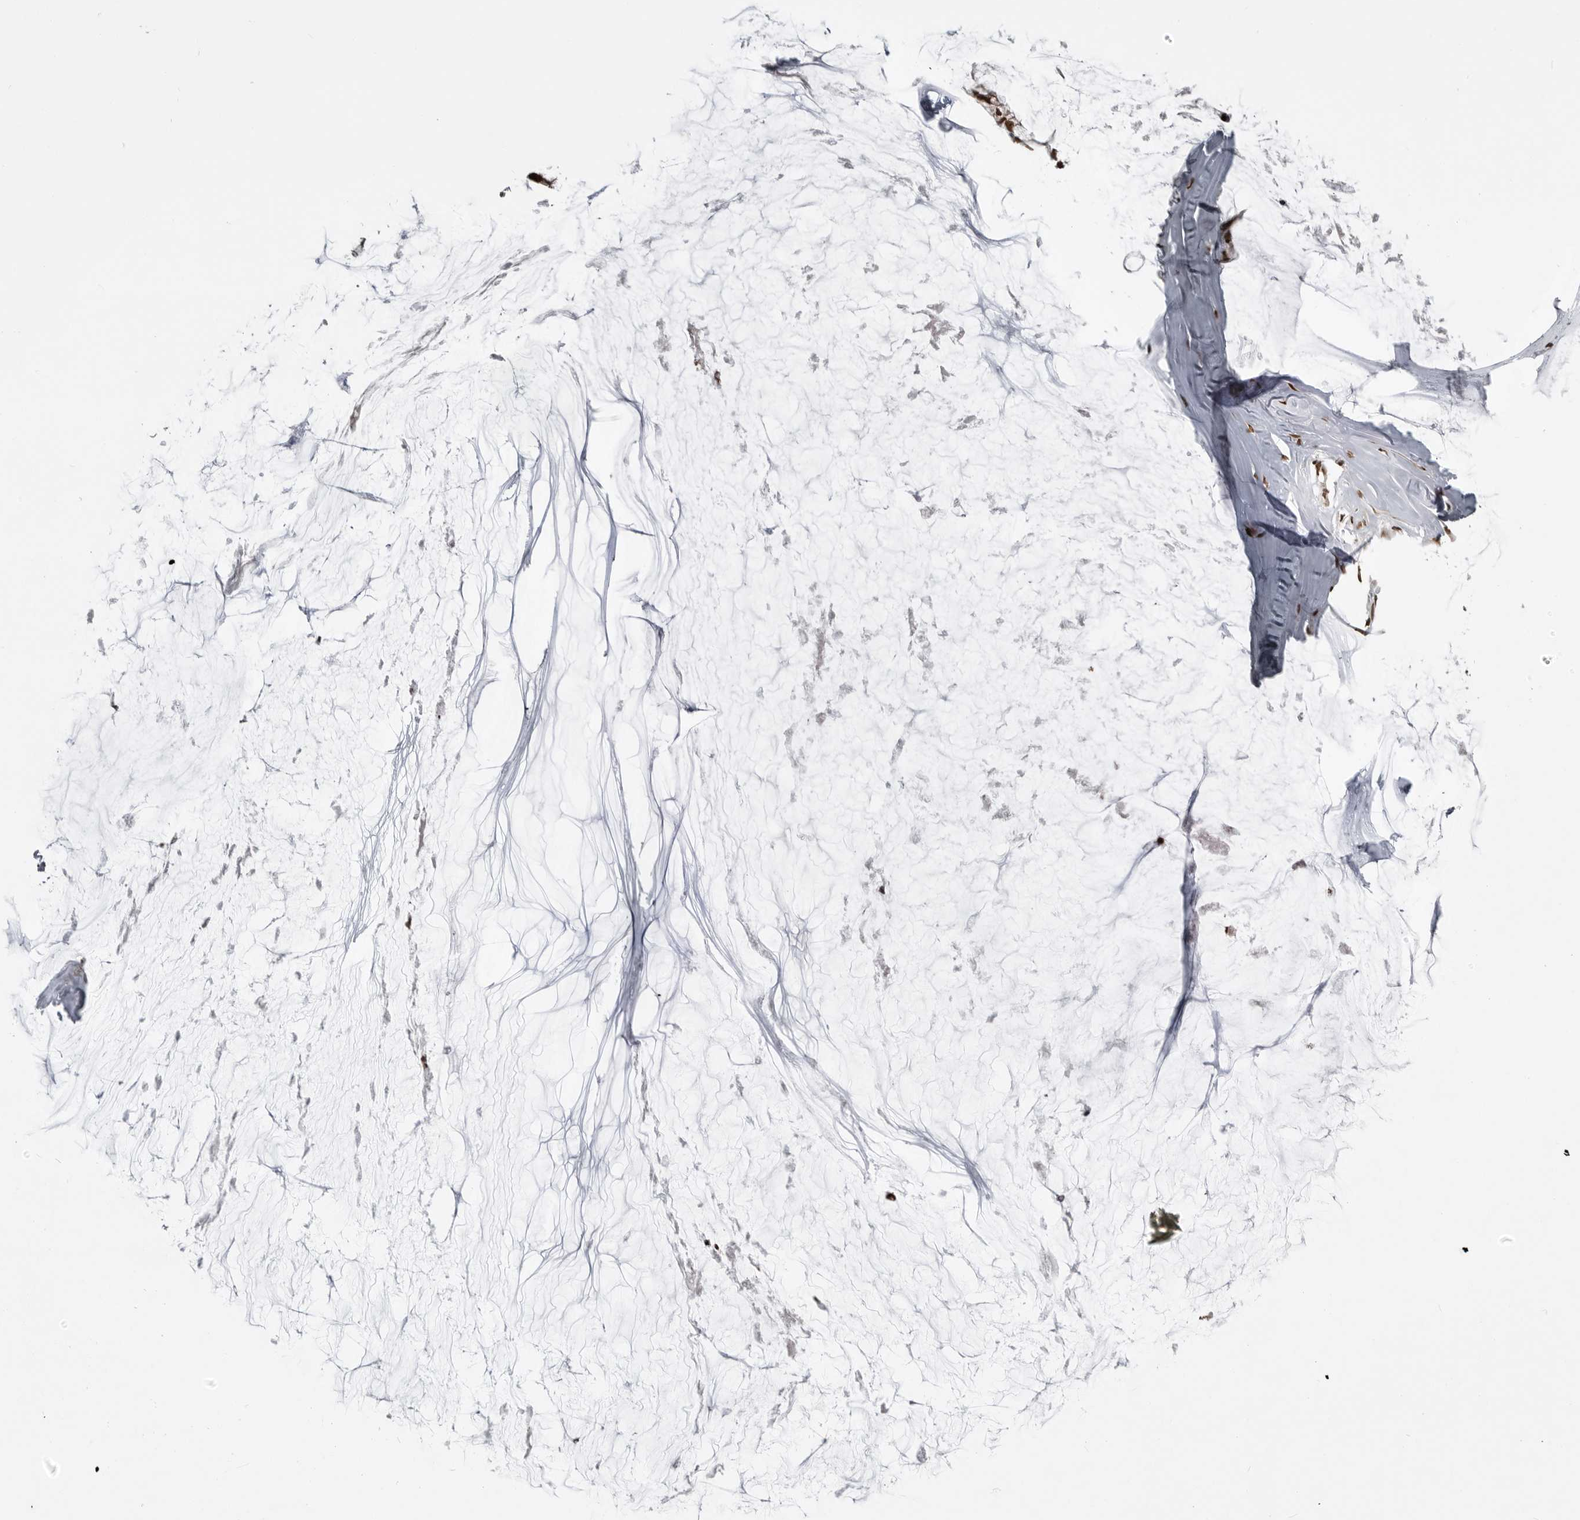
{"staining": {"intensity": "strong", "quantity": ">75%", "location": "nuclear"}, "tissue": "ovarian cancer", "cell_type": "Tumor cells", "image_type": "cancer", "snomed": [{"axis": "morphology", "description": "Cystadenocarcinoma, mucinous, NOS"}, {"axis": "topography", "description": "Ovary"}], "caption": "Ovarian cancer stained with a brown dye reveals strong nuclear positive positivity in about >75% of tumor cells.", "gene": "YAF2", "patient": {"sex": "female", "age": 39}}